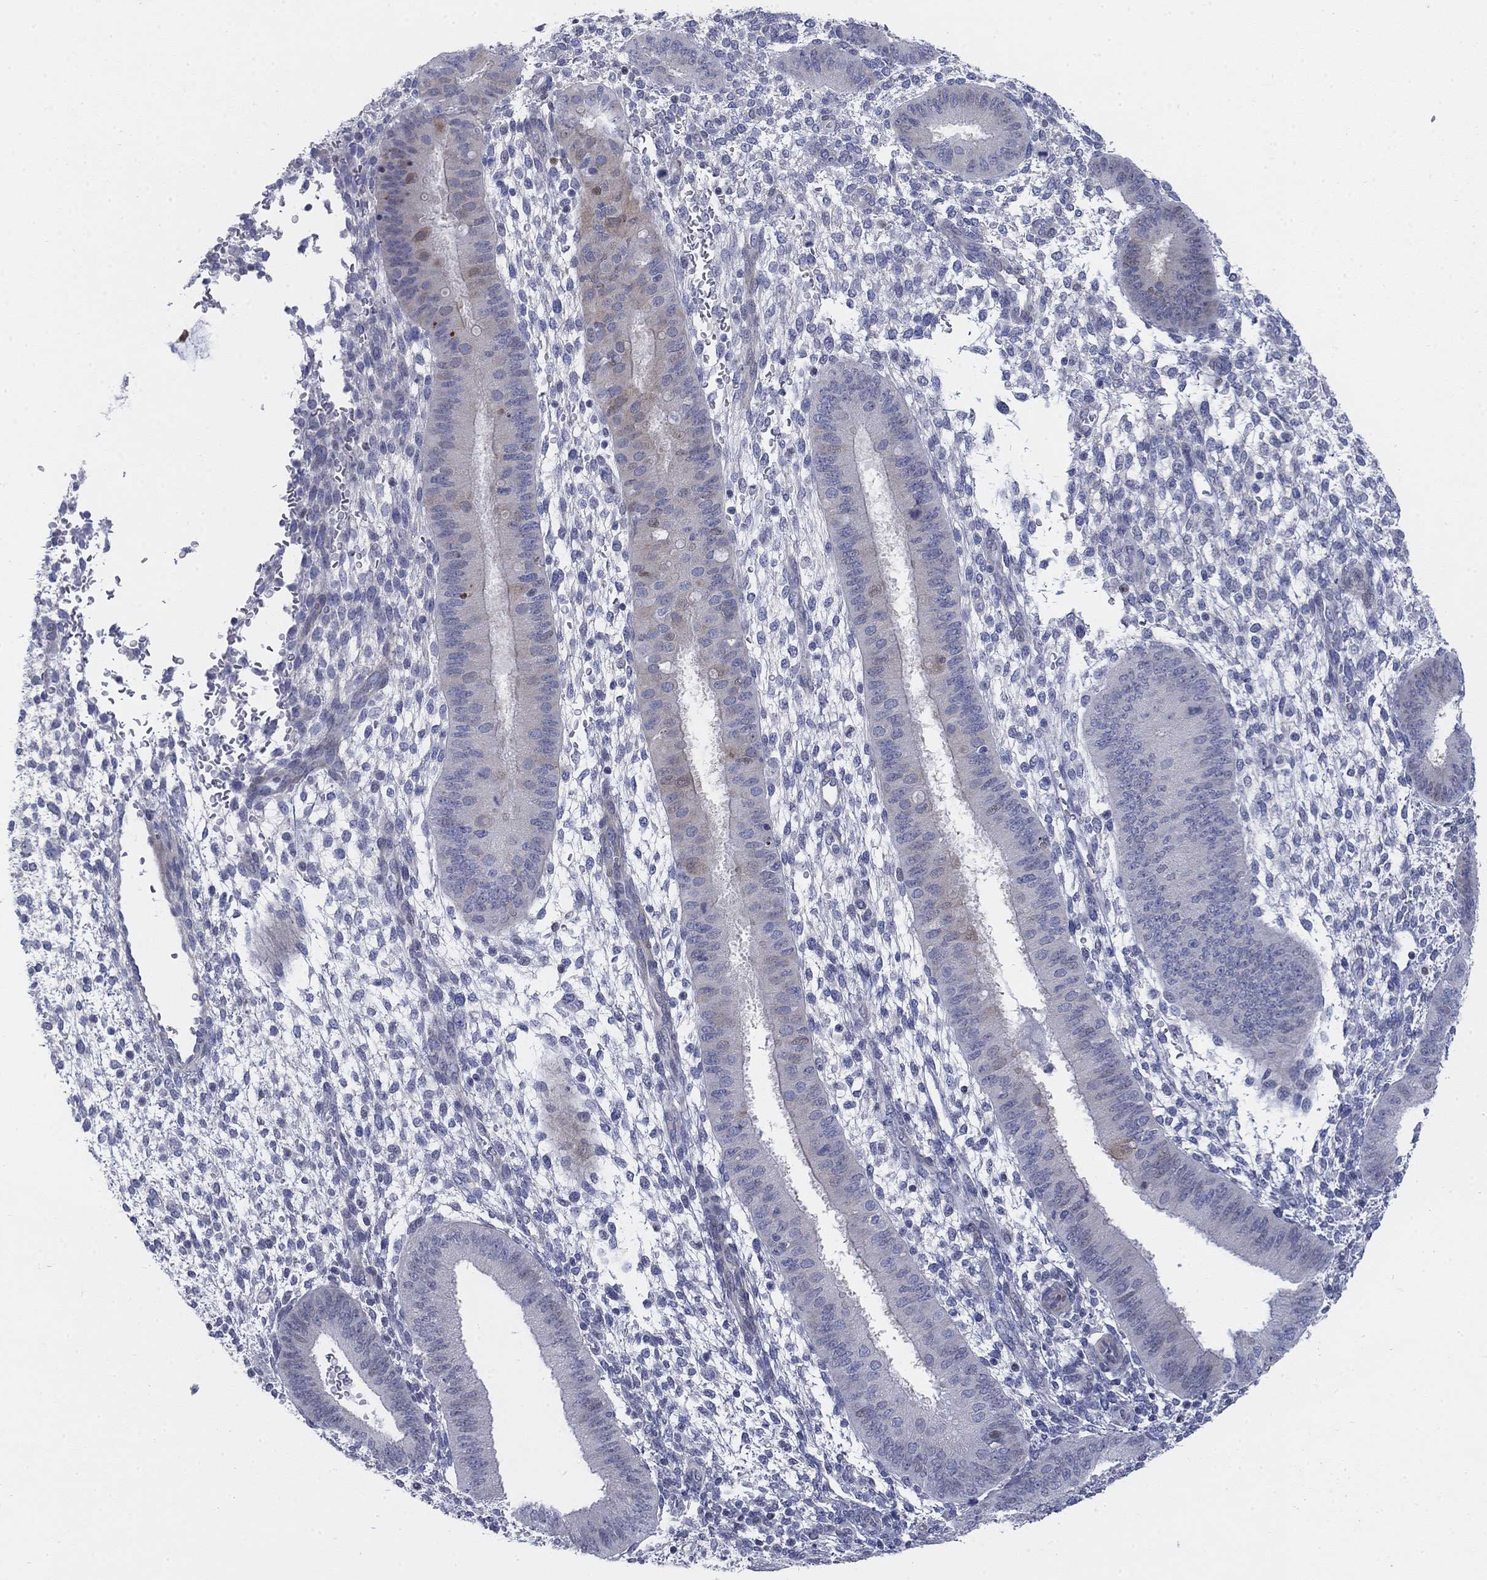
{"staining": {"intensity": "negative", "quantity": "none", "location": "none"}, "tissue": "endometrium", "cell_type": "Cells in endometrial stroma", "image_type": "normal", "snomed": [{"axis": "morphology", "description": "Normal tissue, NOS"}, {"axis": "topography", "description": "Endometrium"}], "caption": "This is an immunohistochemistry (IHC) micrograph of benign human endometrium. There is no staining in cells in endometrial stroma.", "gene": "MYO3A", "patient": {"sex": "female", "age": 39}}